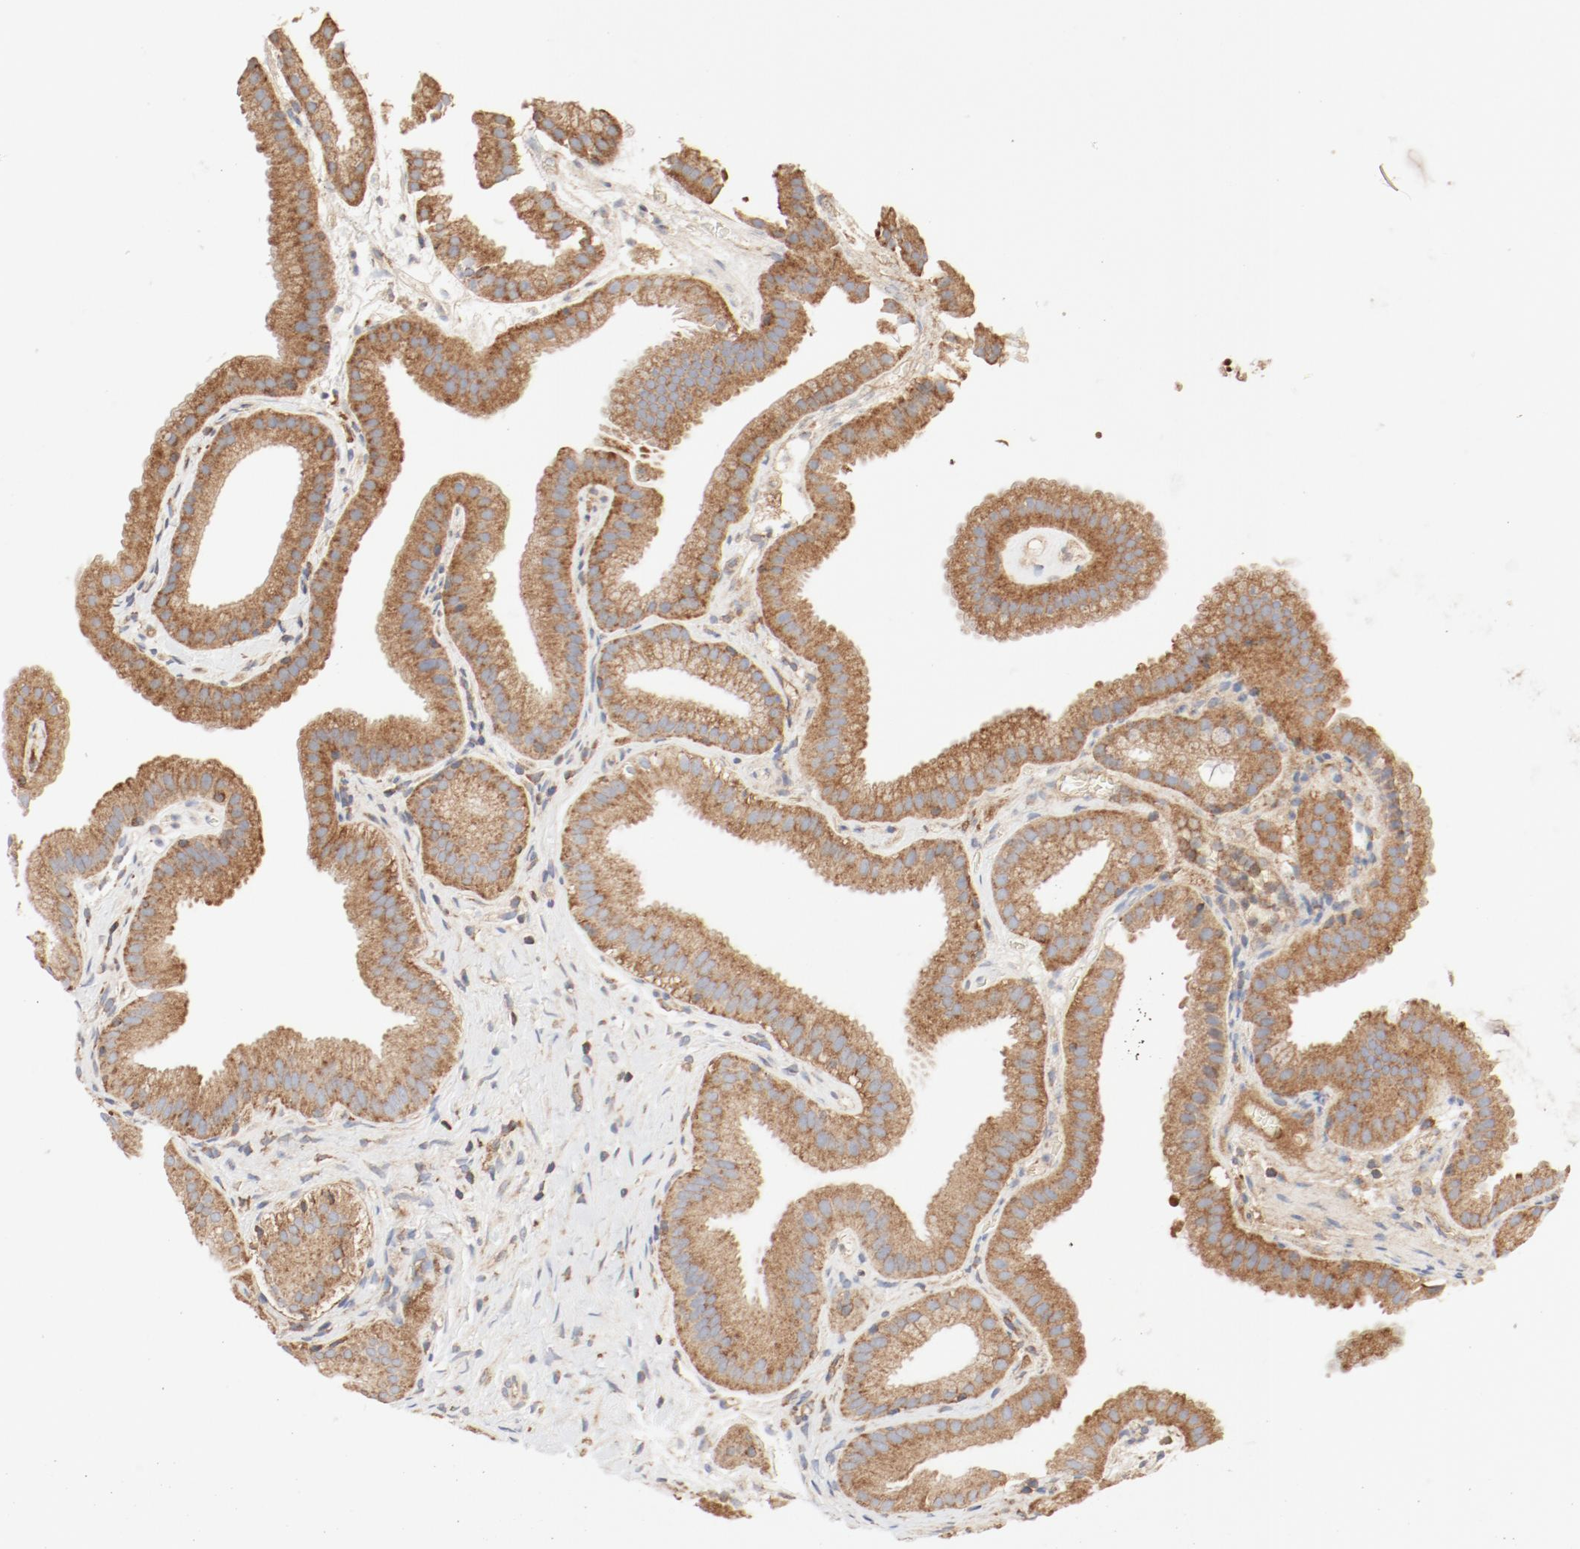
{"staining": {"intensity": "moderate", "quantity": ">75%", "location": "cytoplasmic/membranous"}, "tissue": "gallbladder", "cell_type": "Glandular cells", "image_type": "normal", "snomed": [{"axis": "morphology", "description": "Normal tissue, NOS"}, {"axis": "topography", "description": "Gallbladder"}], "caption": "An image showing moderate cytoplasmic/membranous positivity in about >75% of glandular cells in benign gallbladder, as visualized by brown immunohistochemical staining.", "gene": "RPS6", "patient": {"sex": "female", "age": 63}}